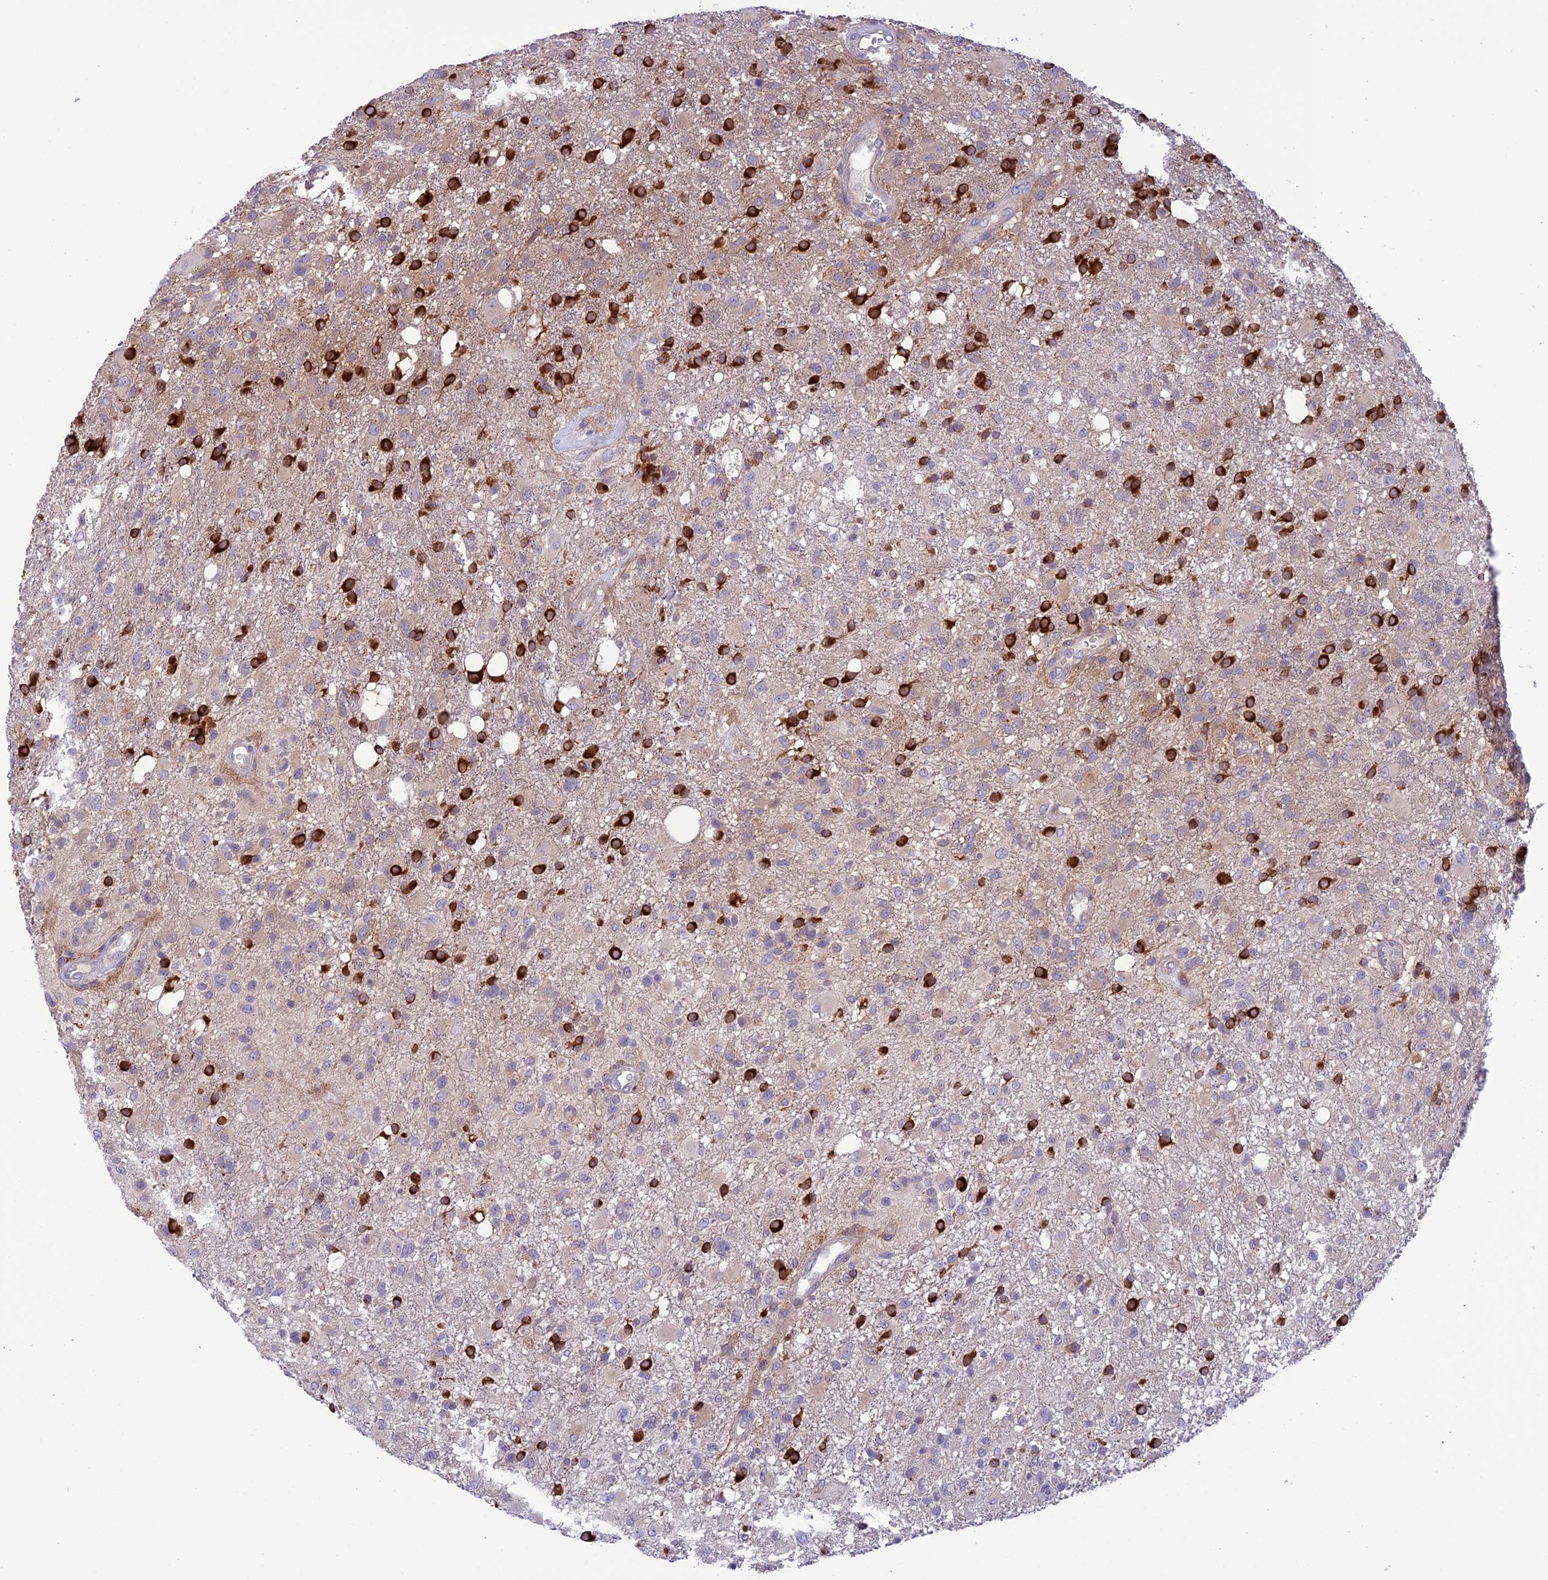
{"staining": {"intensity": "weak", "quantity": "25%-75%", "location": "cytoplasmic/membranous"}, "tissue": "glioma", "cell_type": "Tumor cells", "image_type": "cancer", "snomed": [{"axis": "morphology", "description": "Glioma, malignant, High grade"}, {"axis": "topography", "description": "Brain"}], "caption": "Immunohistochemical staining of human glioma exhibits low levels of weak cytoplasmic/membranous expression in about 25%-75% of tumor cells.", "gene": "JMY", "patient": {"sex": "female", "age": 74}}